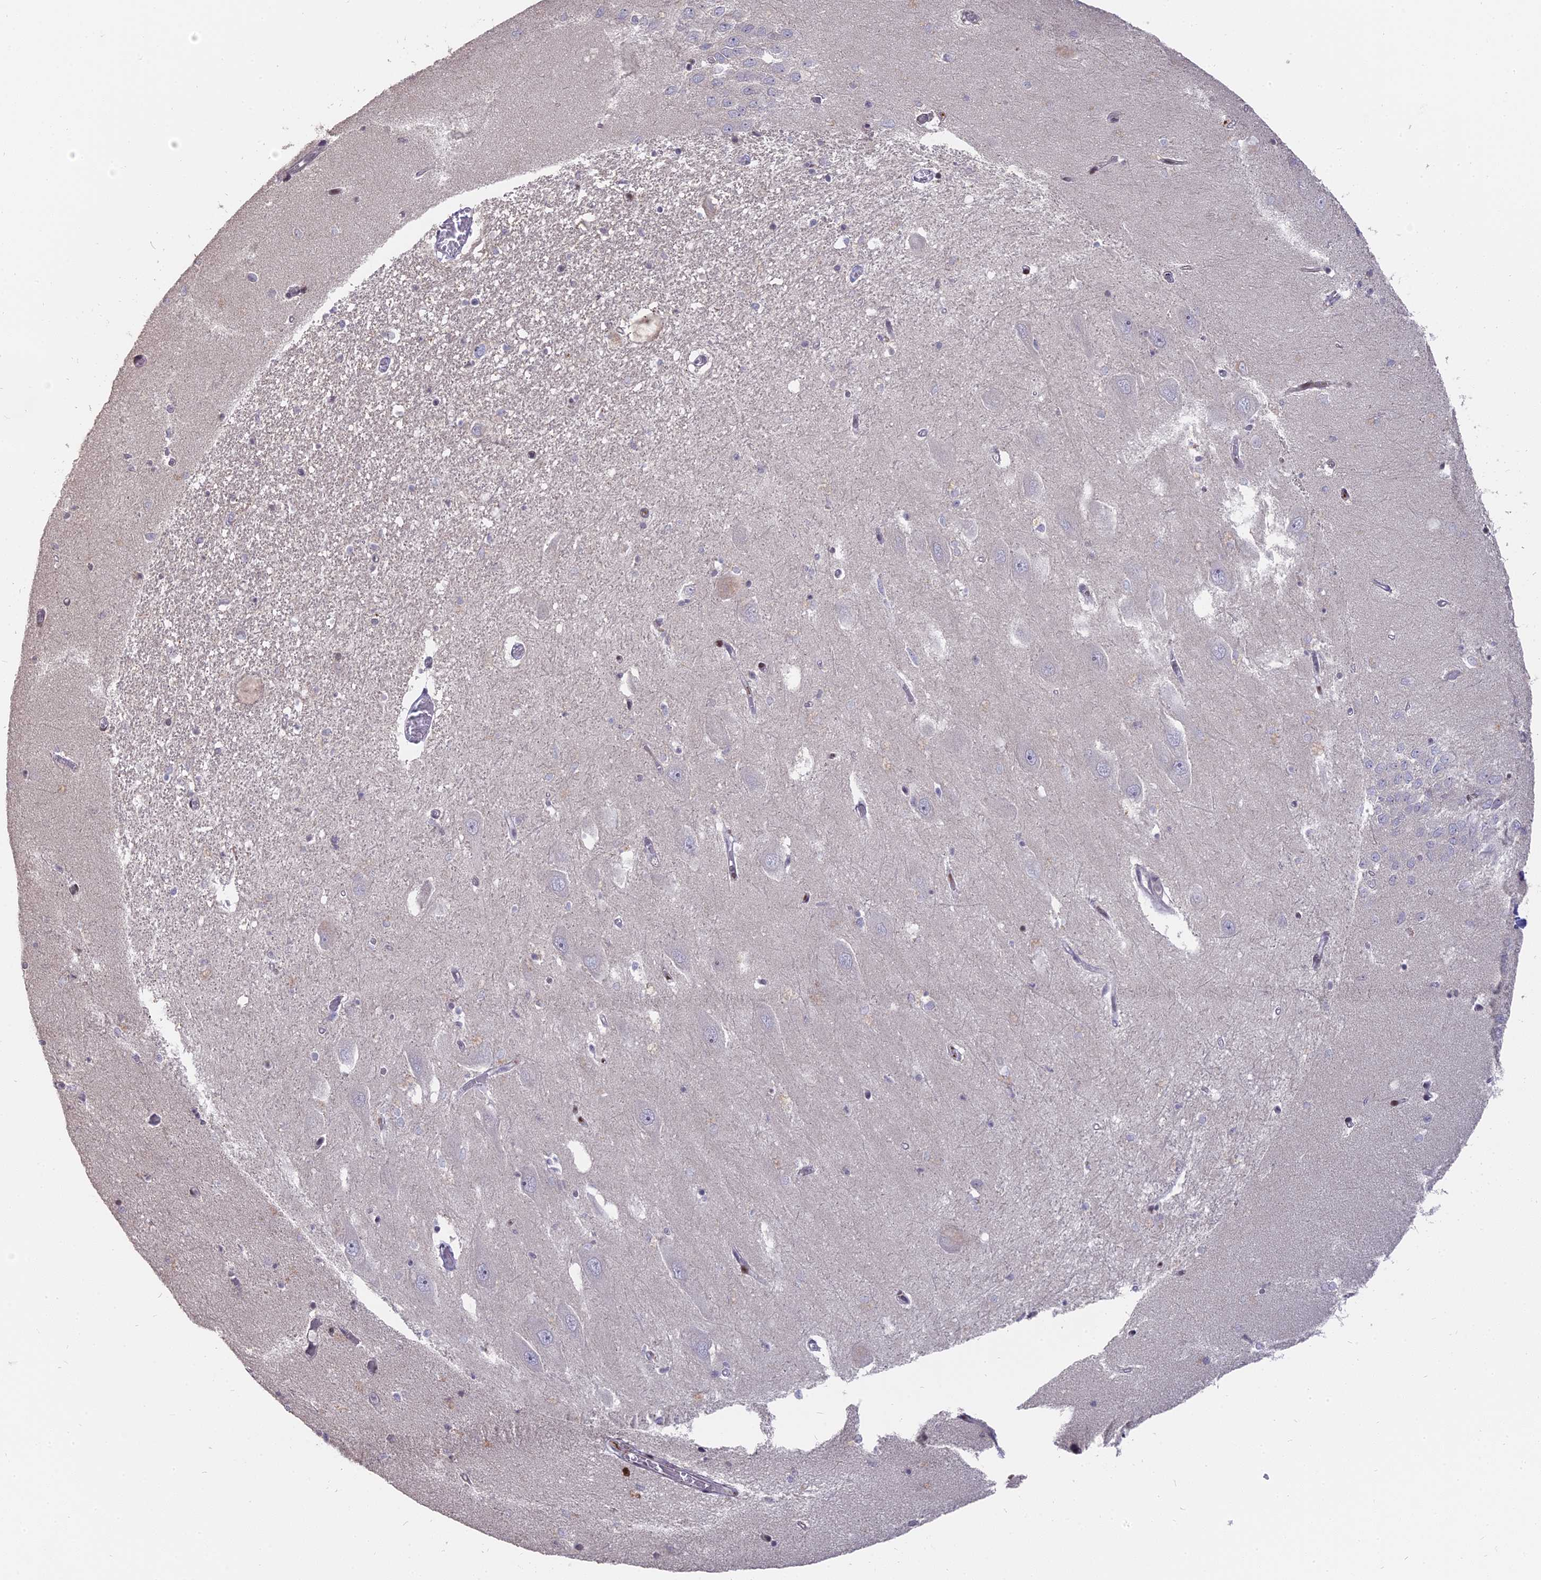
{"staining": {"intensity": "moderate", "quantity": "<25%", "location": "nuclear"}, "tissue": "hippocampus", "cell_type": "Glial cells", "image_type": "normal", "snomed": [{"axis": "morphology", "description": "Normal tissue, NOS"}, {"axis": "topography", "description": "Hippocampus"}], "caption": "Glial cells exhibit low levels of moderate nuclear expression in about <25% of cells in benign human hippocampus.", "gene": "NR1H3", "patient": {"sex": "female", "age": 64}}